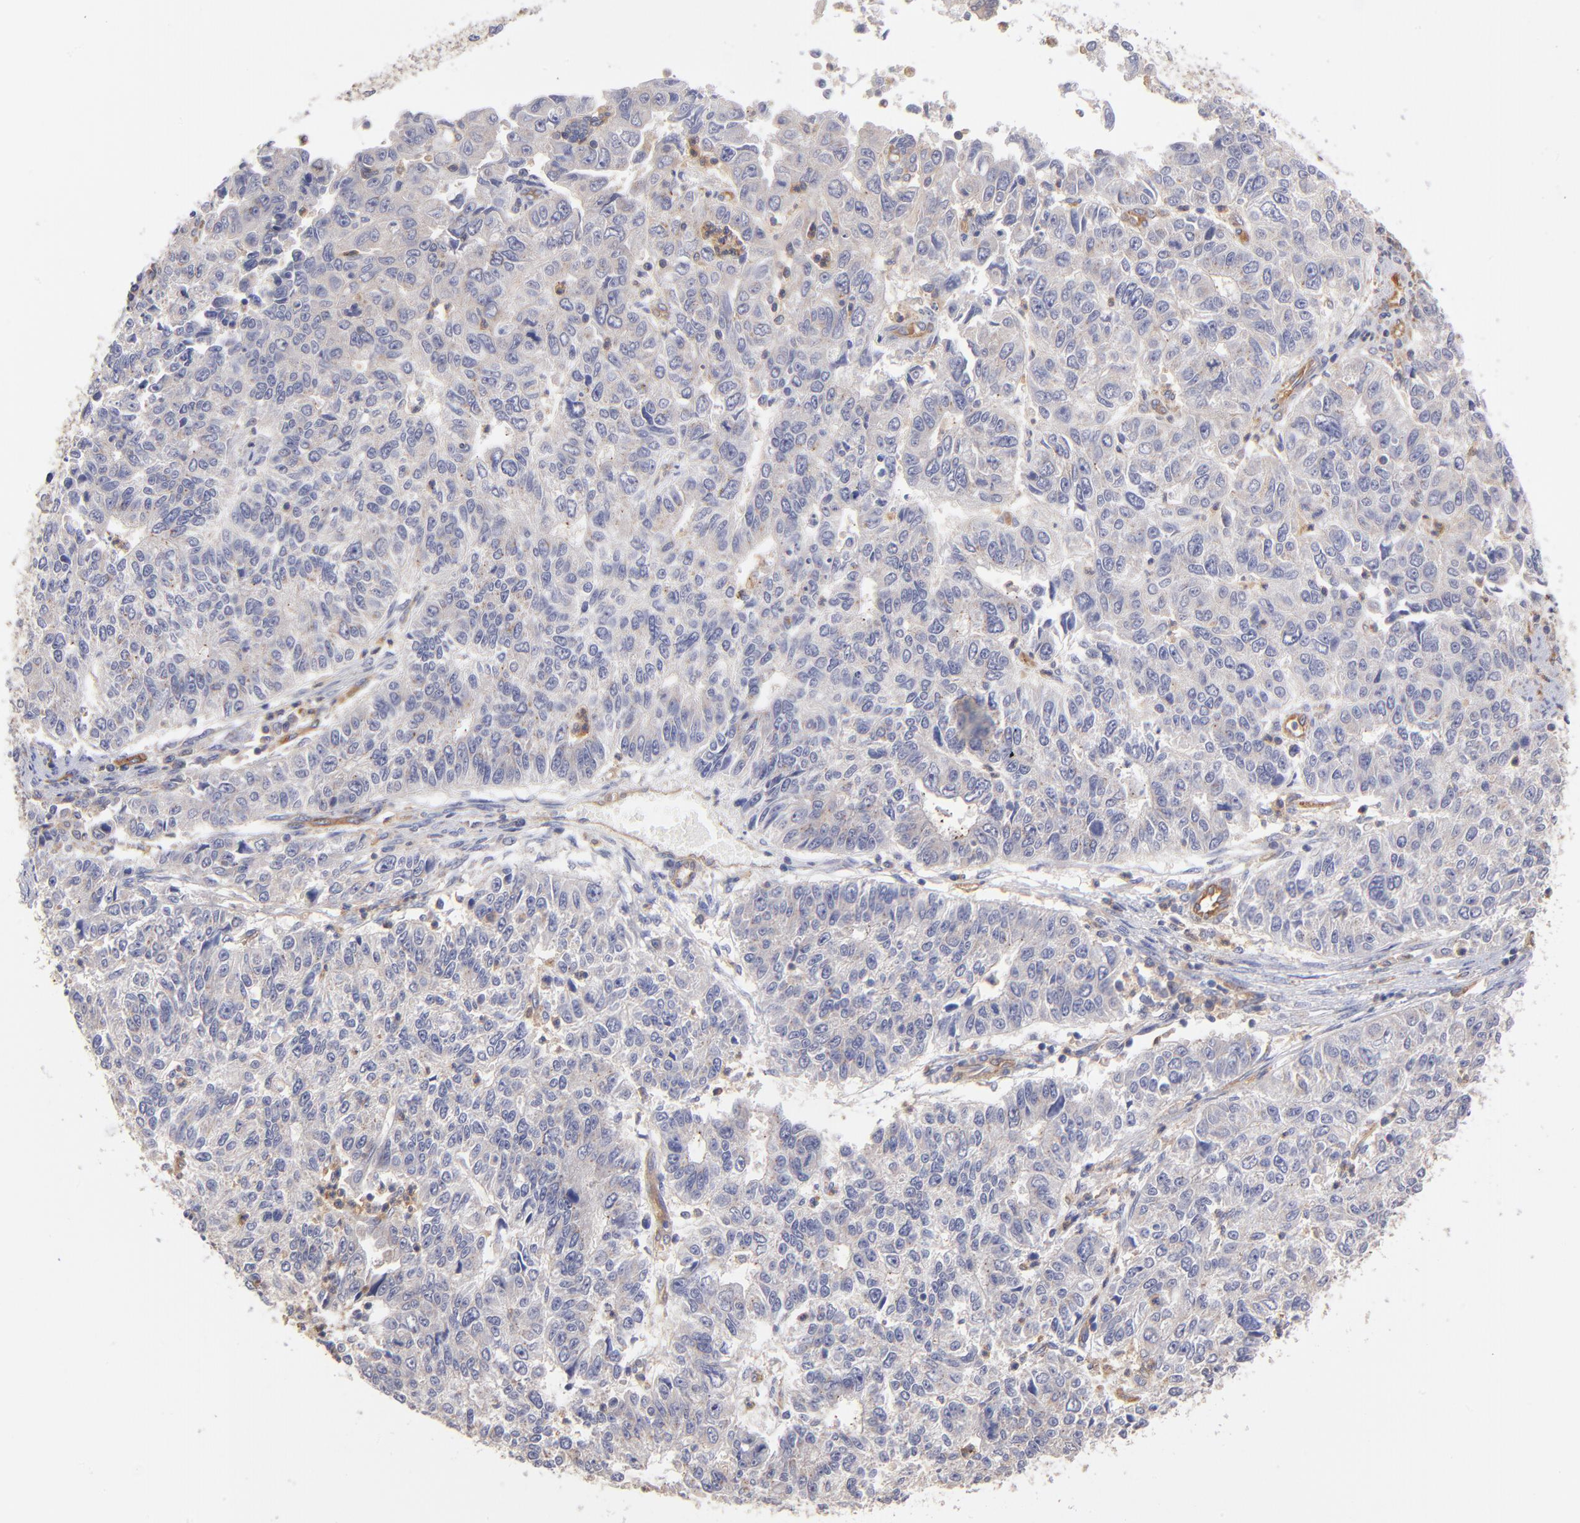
{"staining": {"intensity": "negative", "quantity": "none", "location": "none"}, "tissue": "endometrial cancer", "cell_type": "Tumor cells", "image_type": "cancer", "snomed": [{"axis": "morphology", "description": "Adenocarcinoma, NOS"}, {"axis": "topography", "description": "Endometrium"}], "caption": "A histopathology image of human endometrial adenocarcinoma is negative for staining in tumor cells.", "gene": "ASB7", "patient": {"sex": "female", "age": 42}}